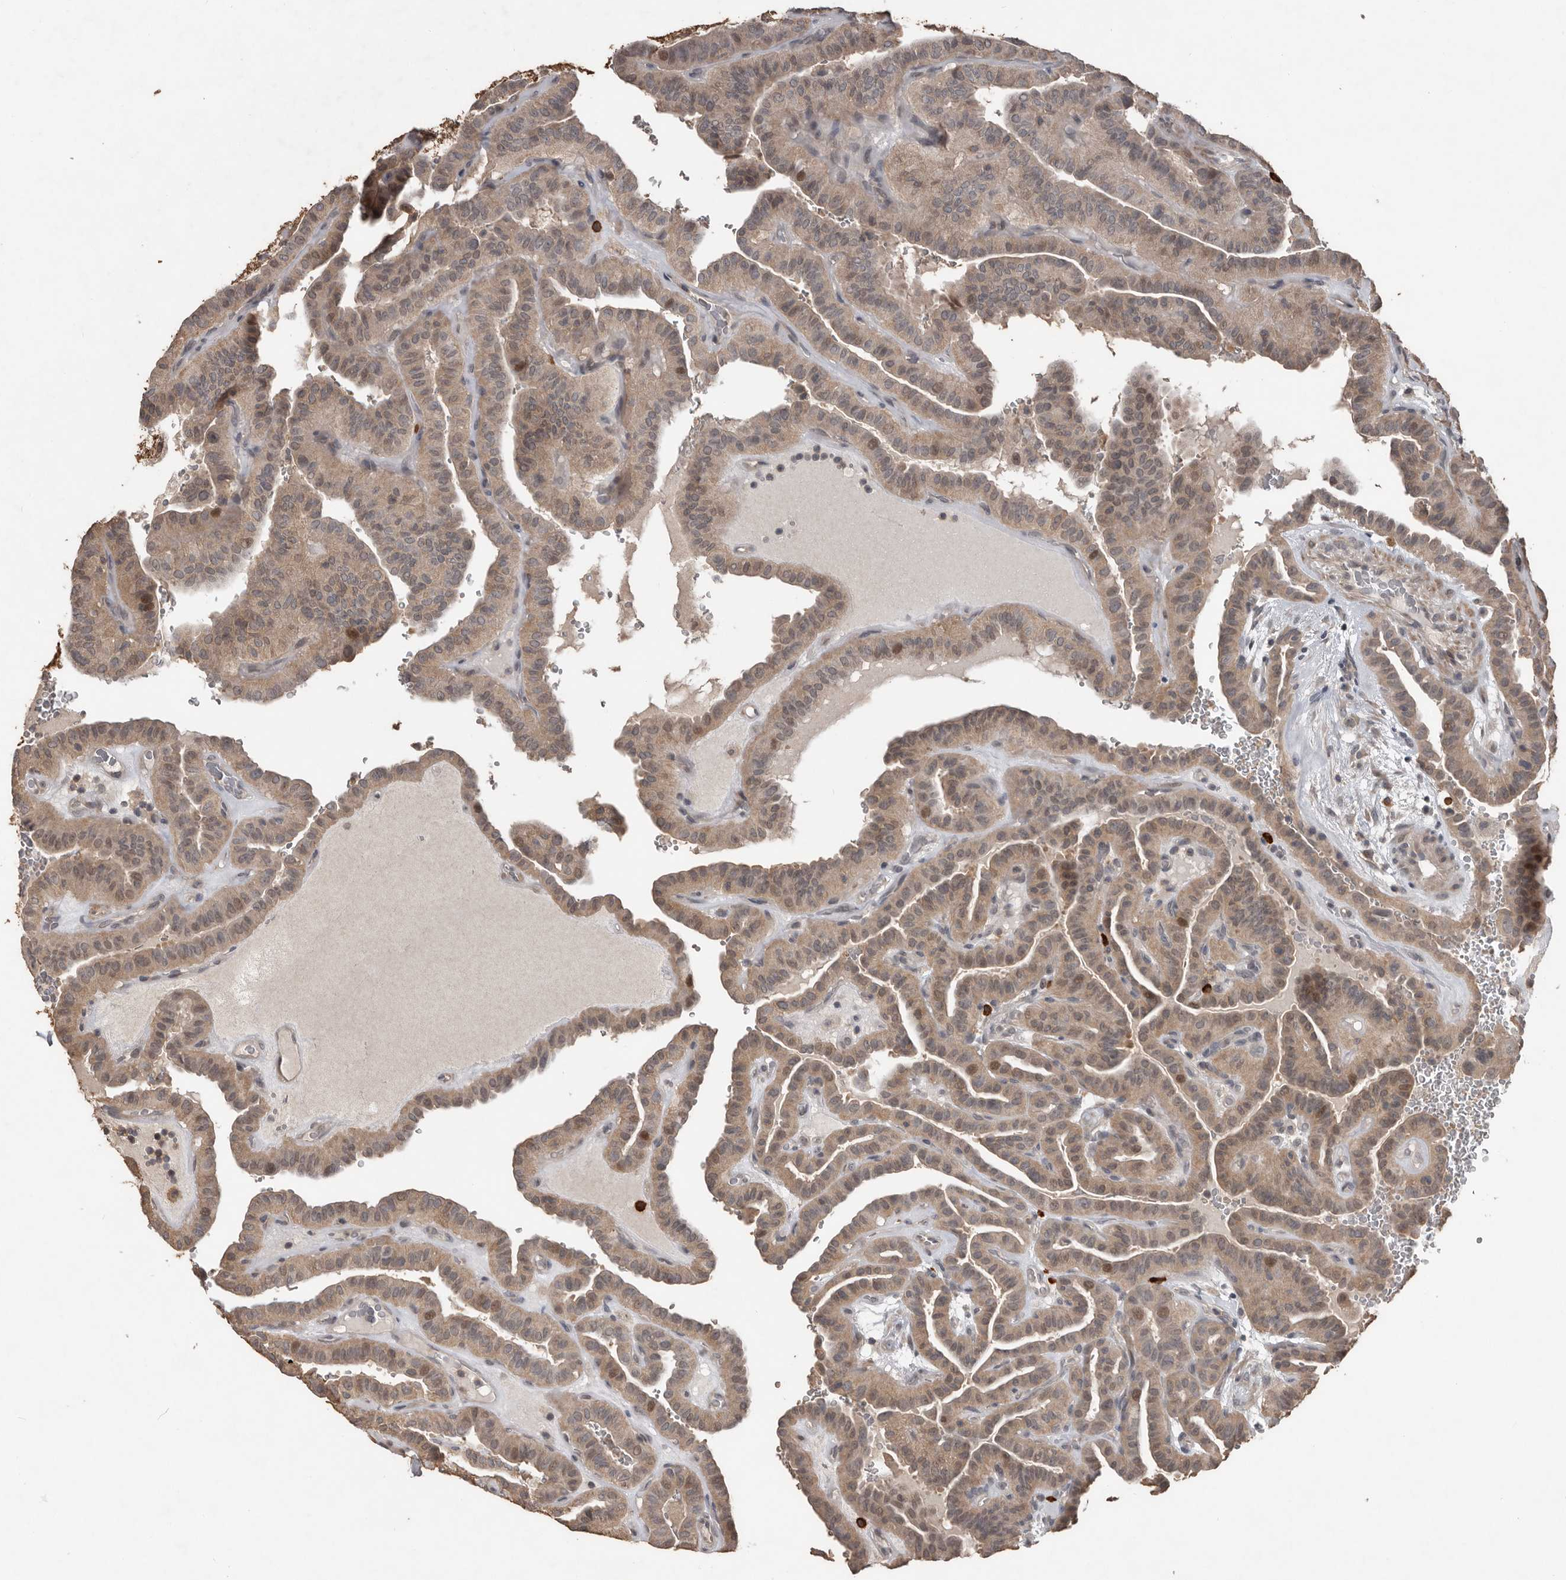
{"staining": {"intensity": "weak", "quantity": ">75%", "location": "cytoplasmic/membranous,nuclear"}, "tissue": "thyroid cancer", "cell_type": "Tumor cells", "image_type": "cancer", "snomed": [{"axis": "morphology", "description": "Papillary adenocarcinoma, NOS"}, {"axis": "topography", "description": "Thyroid gland"}], "caption": "Protein positivity by IHC shows weak cytoplasmic/membranous and nuclear positivity in about >75% of tumor cells in thyroid papillary adenocarcinoma.", "gene": "BAMBI", "patient": {"sex": "male", "age": 77}}